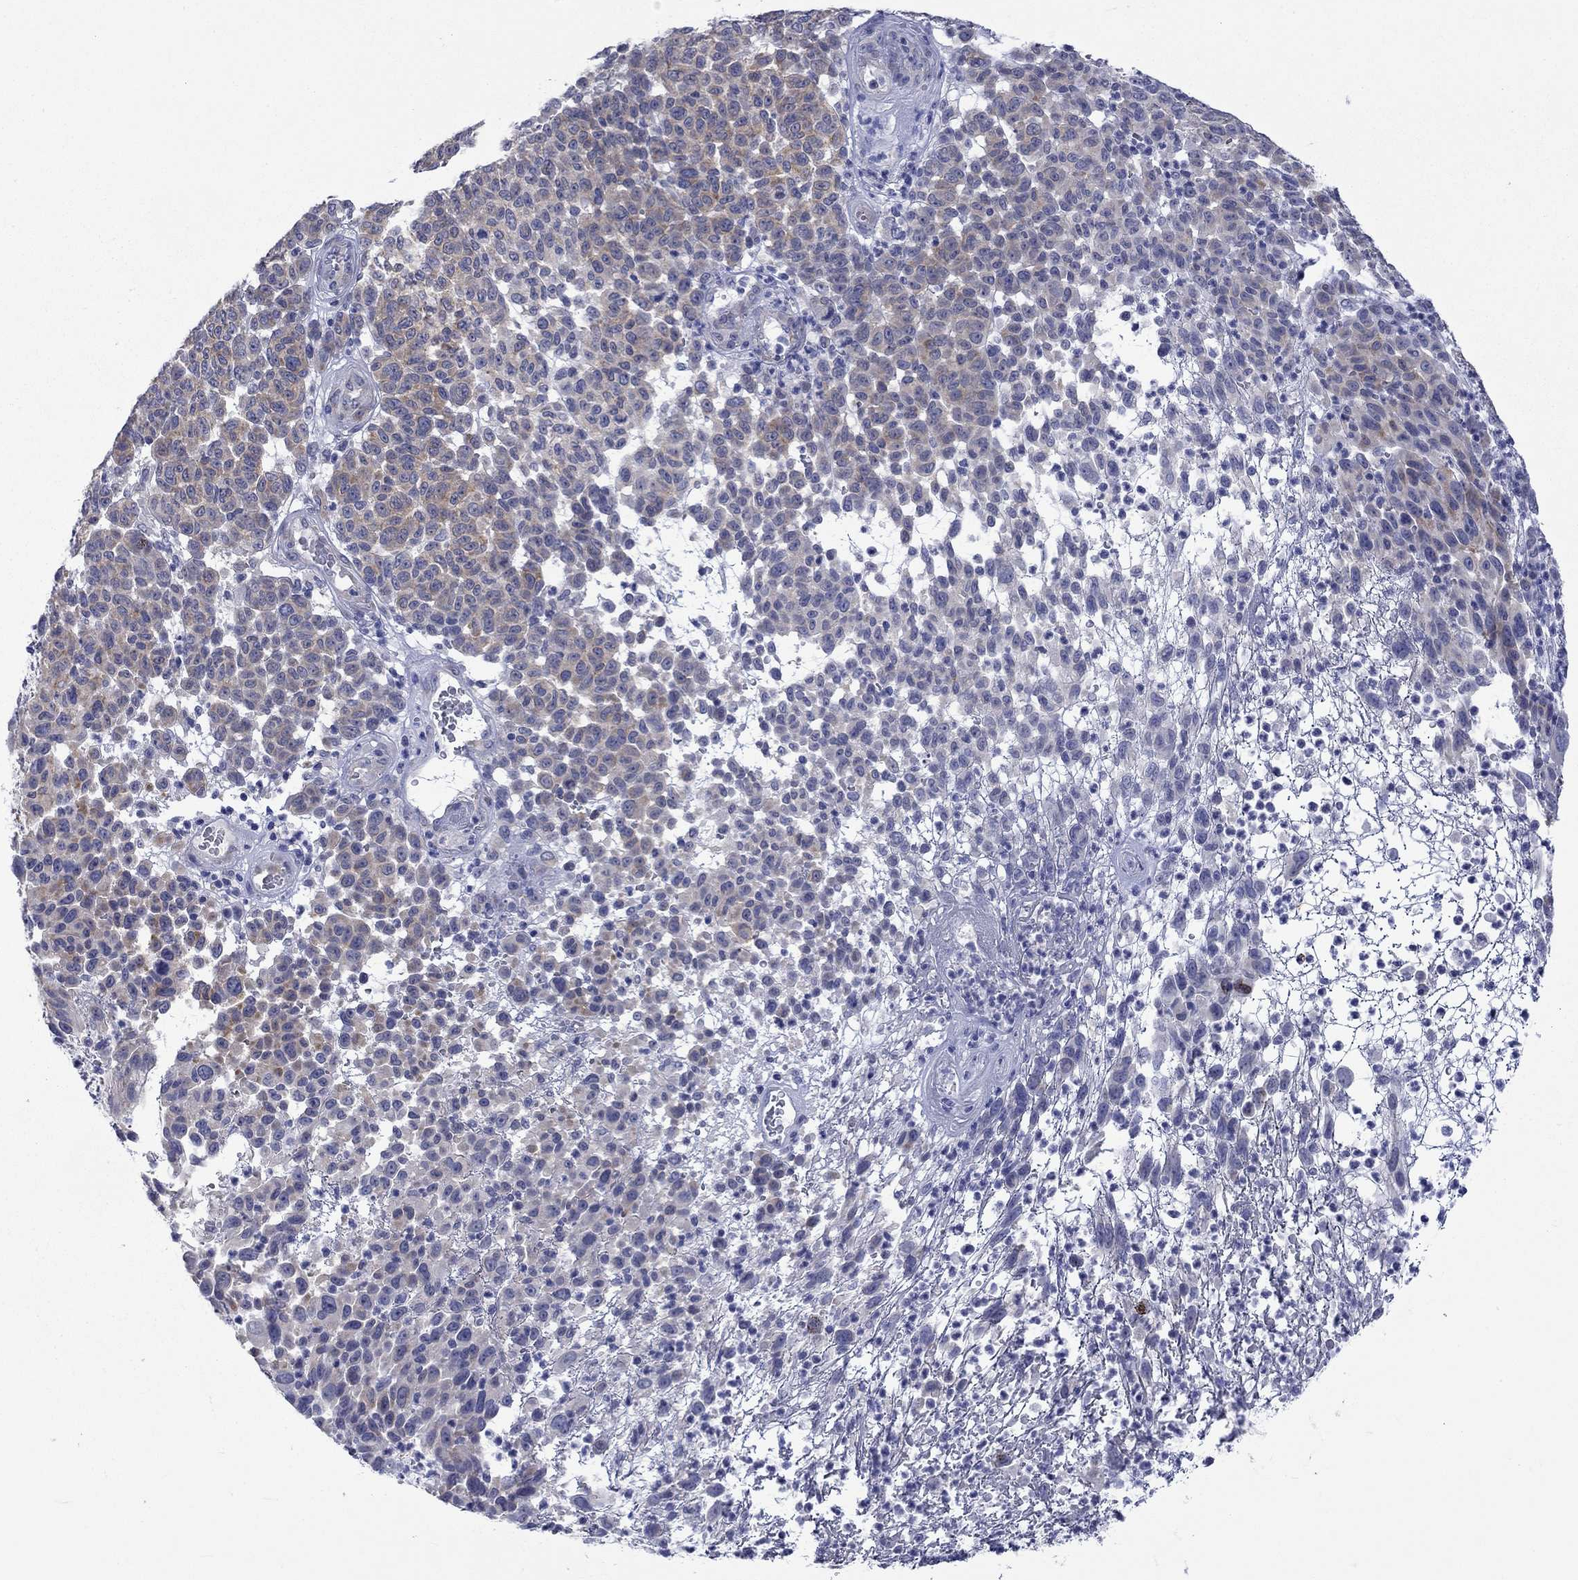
{"staining": {"intensity": "weak", "quantity": ">75%", "location": "cytoplasmic/membranous"}, "tissue": "melanoma", "cell_type": "Tumor cells", "image_type": "cancer", "snomed": [{"axis": "morphology", "description": "Malignant melanoma, NOS"}, {"axis": "topography", "description": "Skin"}], "caption": "Tumor cells reveal weak cytoplasmic/membranous expression in approximately >75% of cells in malignant melanoma. Using DAB (3,3'-diaminobenzidine) (brown) and hematoxylin (blue) stains, captured at high magnification using brightfield microscopy.", "gene": "CERS1", "patient": {"sex": "male", "age": 59}}